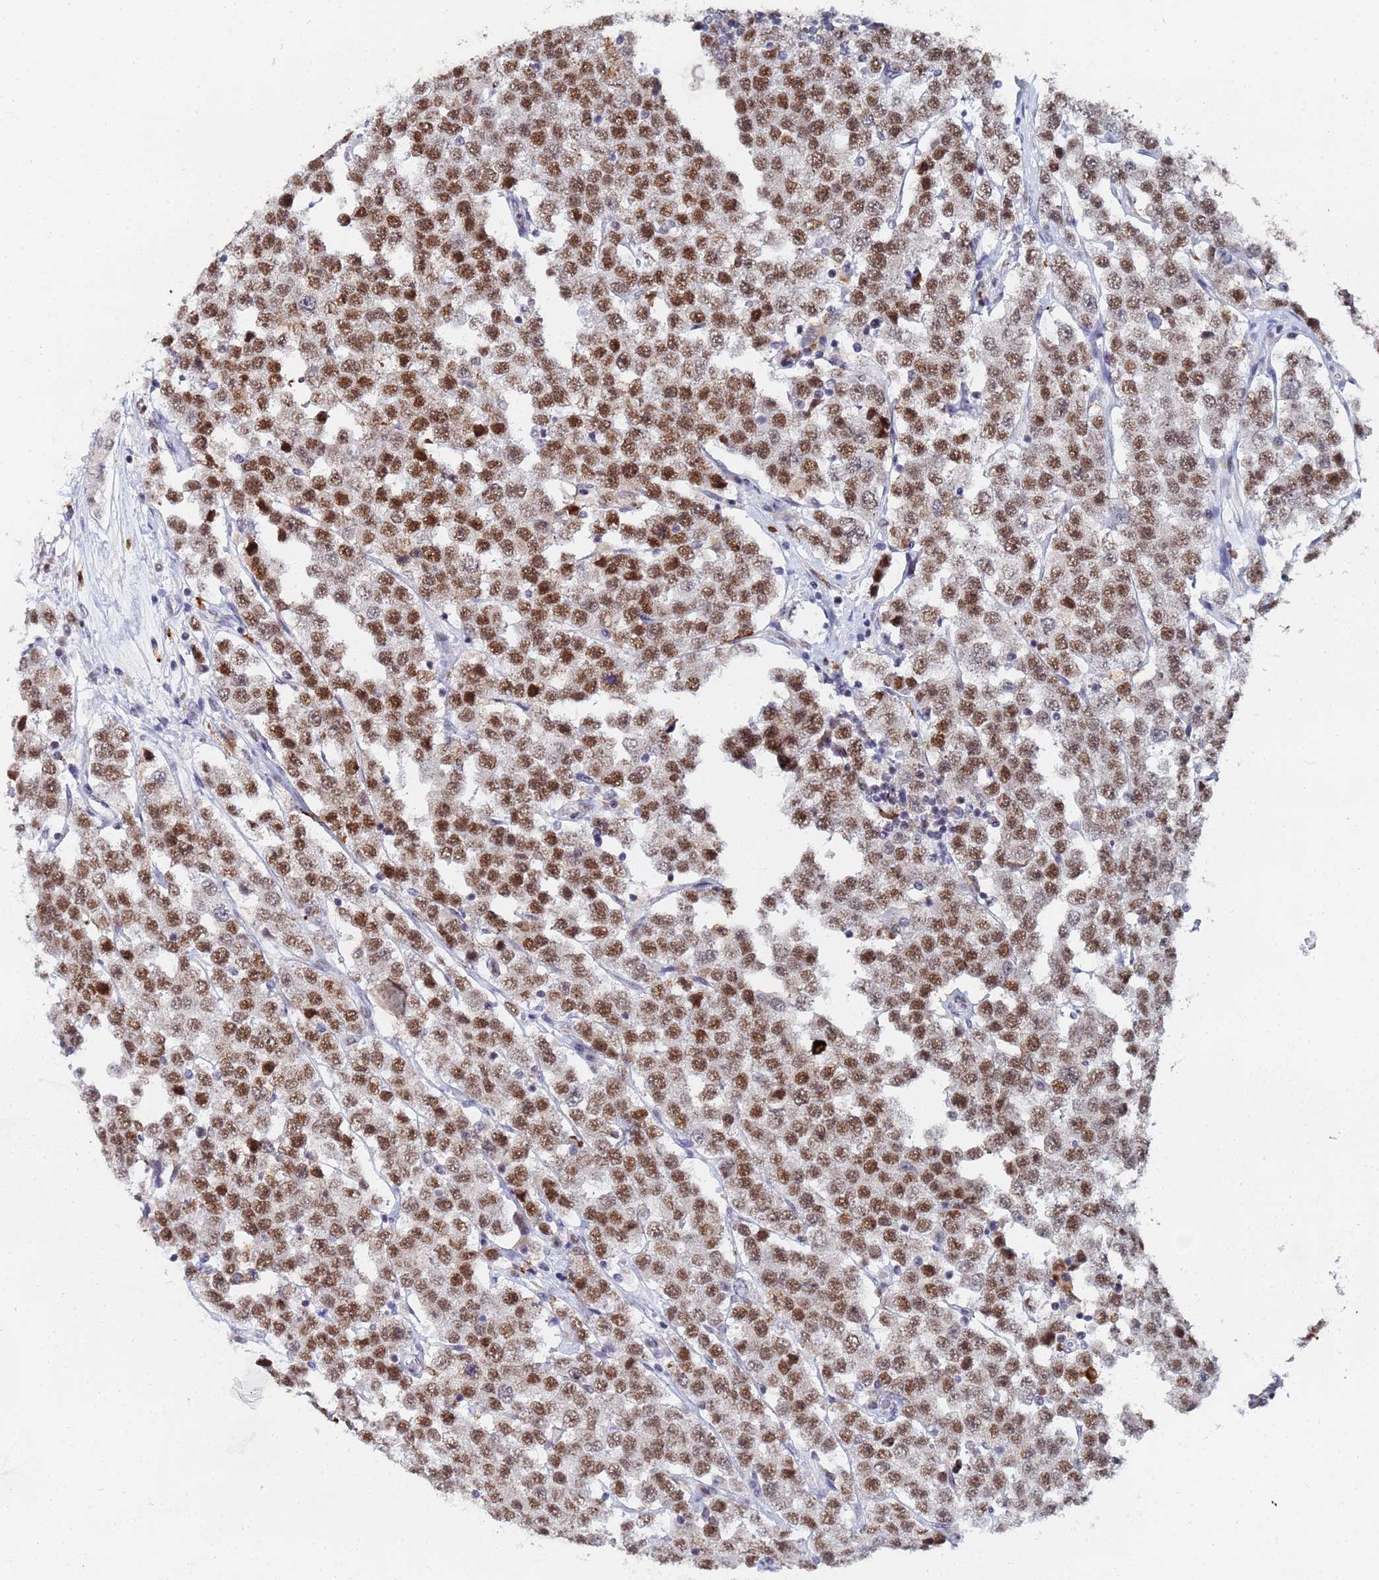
{"staining": {"intensity": "moderate", "quantity": ">75%", "location": "cytoplasmic/membranous,nuclear"}, "tissue": "testis cancer", "cell_type": "Tumor cells", "image_type": "cancer", "snomed": [{"axis": "morphology", "description": "Seminoma, NOS"}, {"axis": "topography", "description": "Testis"}], "caption": "A medium amount of moderate cytoplasmic/membranous and nuclear expression is appreciated in about >75% of tumor cells in testis cancer tissue.", "gene": "MTCL1", "patient": {"sex": "male", "age": 28}}